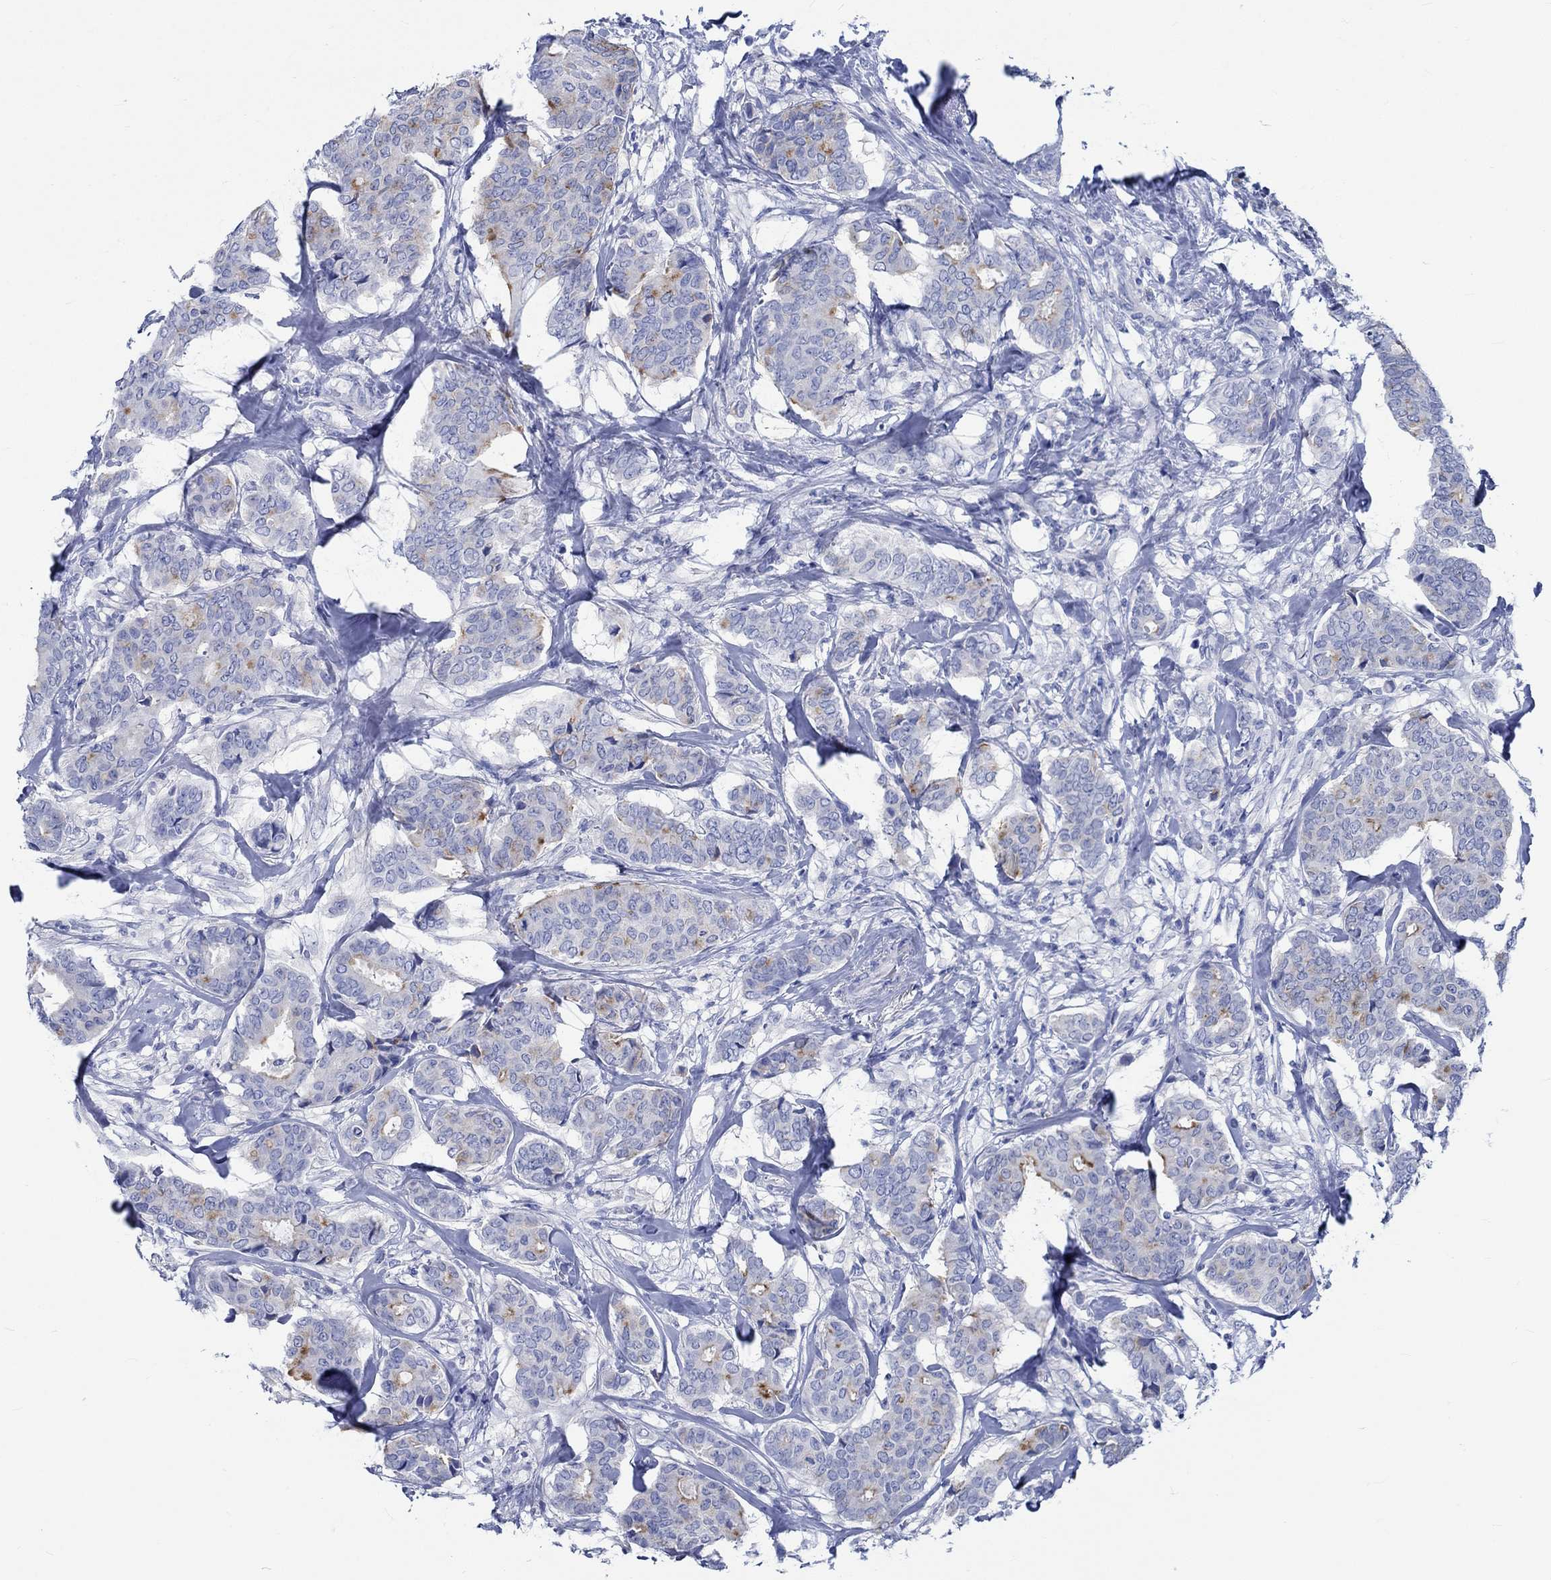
{"staining": {"intensity": "strong", "quantity": "<25%", "location": "cytoplasmic/membranous"}, "tissue": "breast cancer", "cell_type": "Tumor cells", "image_type": "cancer", "snomed": [{"axis": "morphology", "description": "Duct carcinoma"}, {"axis": "topography", "description": "Breast"}], "caption": "This micrograph reveals IHC staining of human breast cancer (invasive ductal carcinoma), with medium strong cytoplasmic/membranous positivity in approximately <25% of tumor cells.", "gene": "PTPRN2", "patient": {"sex": "female", "age": 75}}